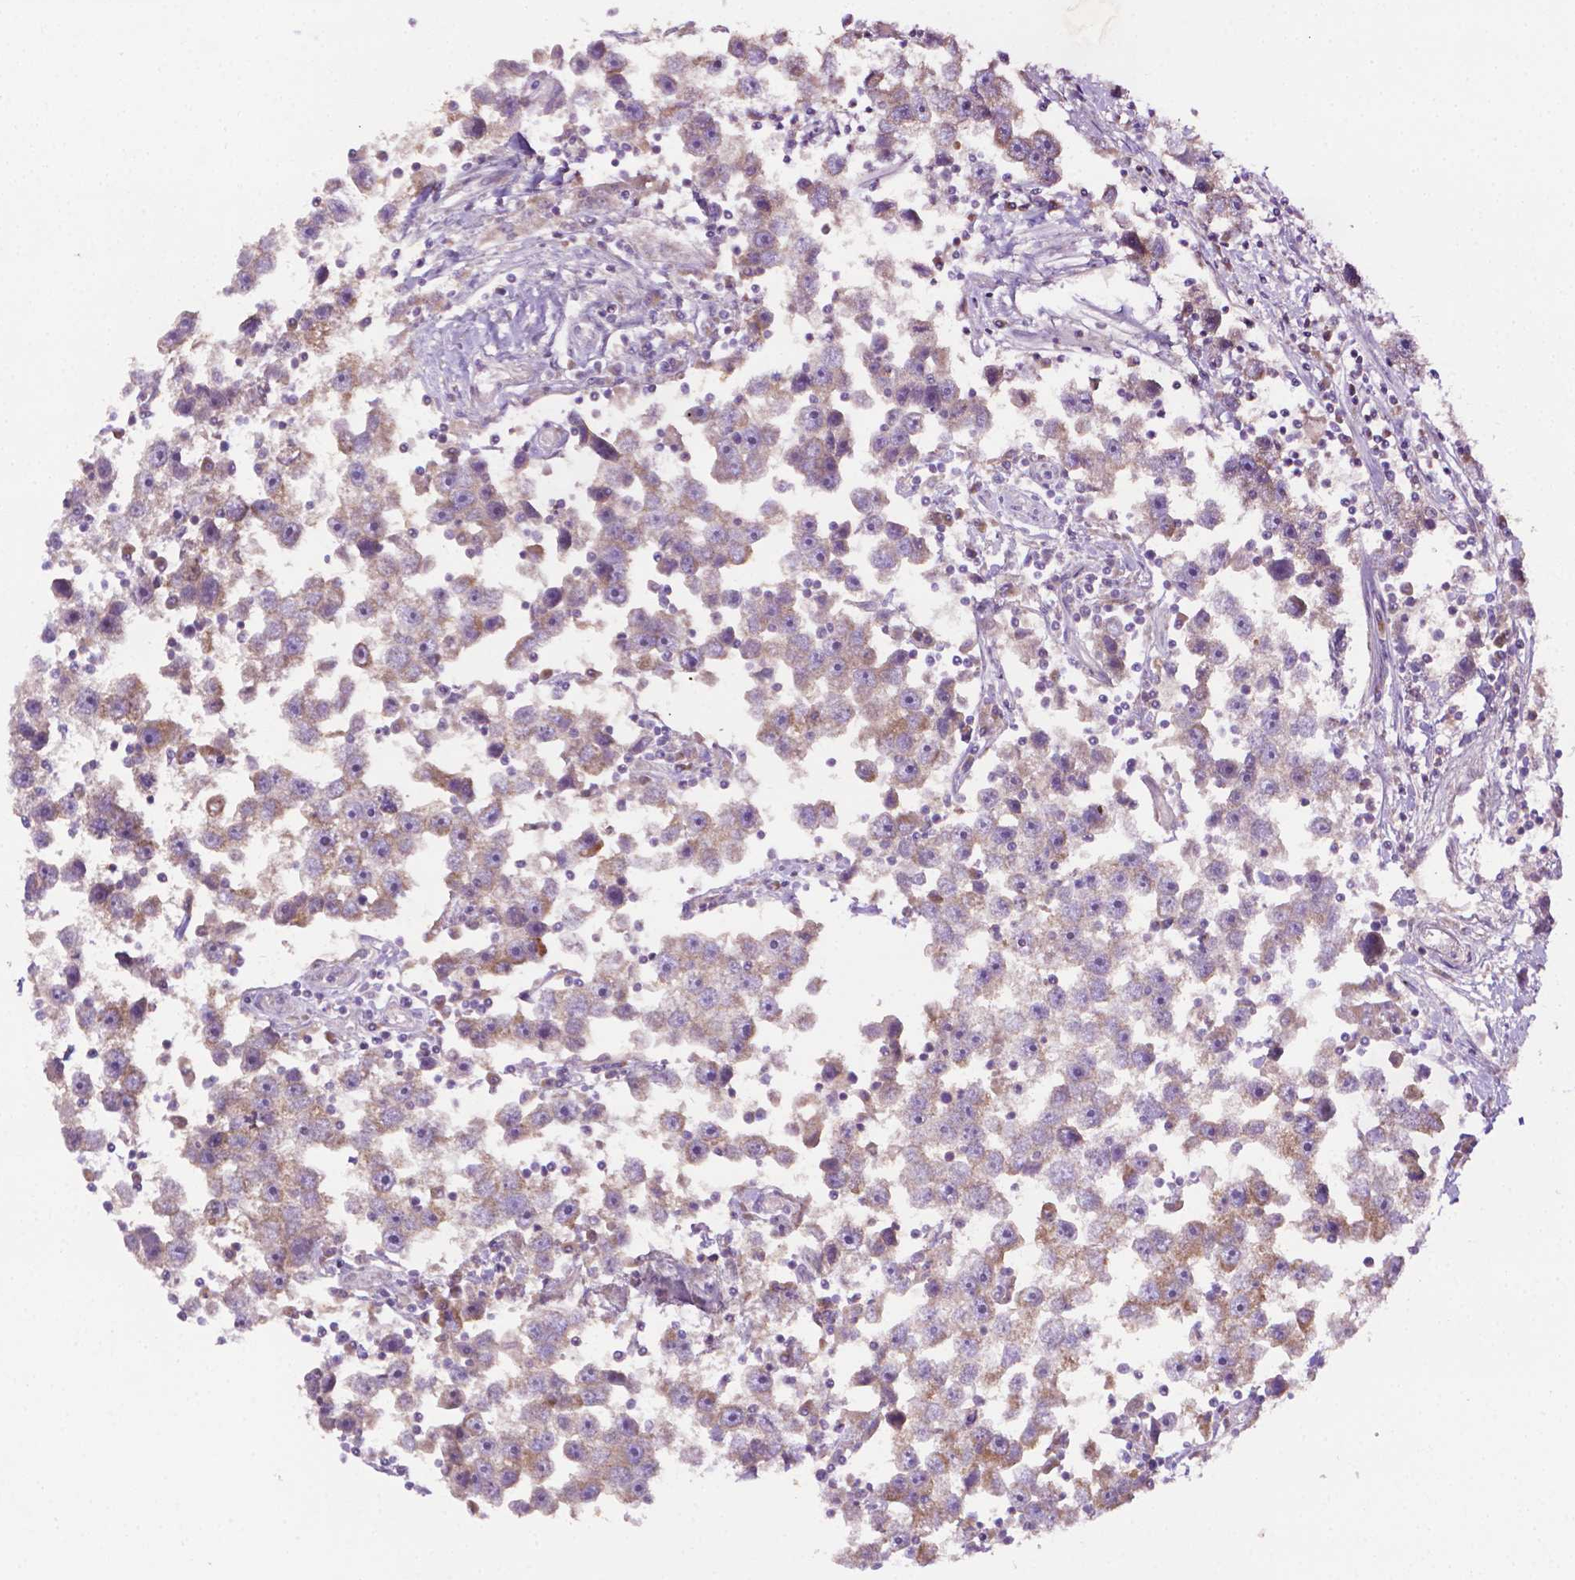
{"staining": {"intensity": "moderate", "quantity": "25%-75%", "location": "cytoplasmic/membranous"}, "tissue": "testis cancer", "cell_type": "Tumor cells", "image_type": "cancer", "snomed": [{"axis": "morphology", "description": "Seminoma, NOS"}, {"axis": "topography", "description": "Testis"}], "caption": "Testis seminoma stained with immunohistochemistry (IHC) demonstrates moderate cytoplasmic/membranous positivity in approximately 25%-75% of tumor cells.", "gene": "ILVBL", "patient": {"sex": "male", "age": 30}}